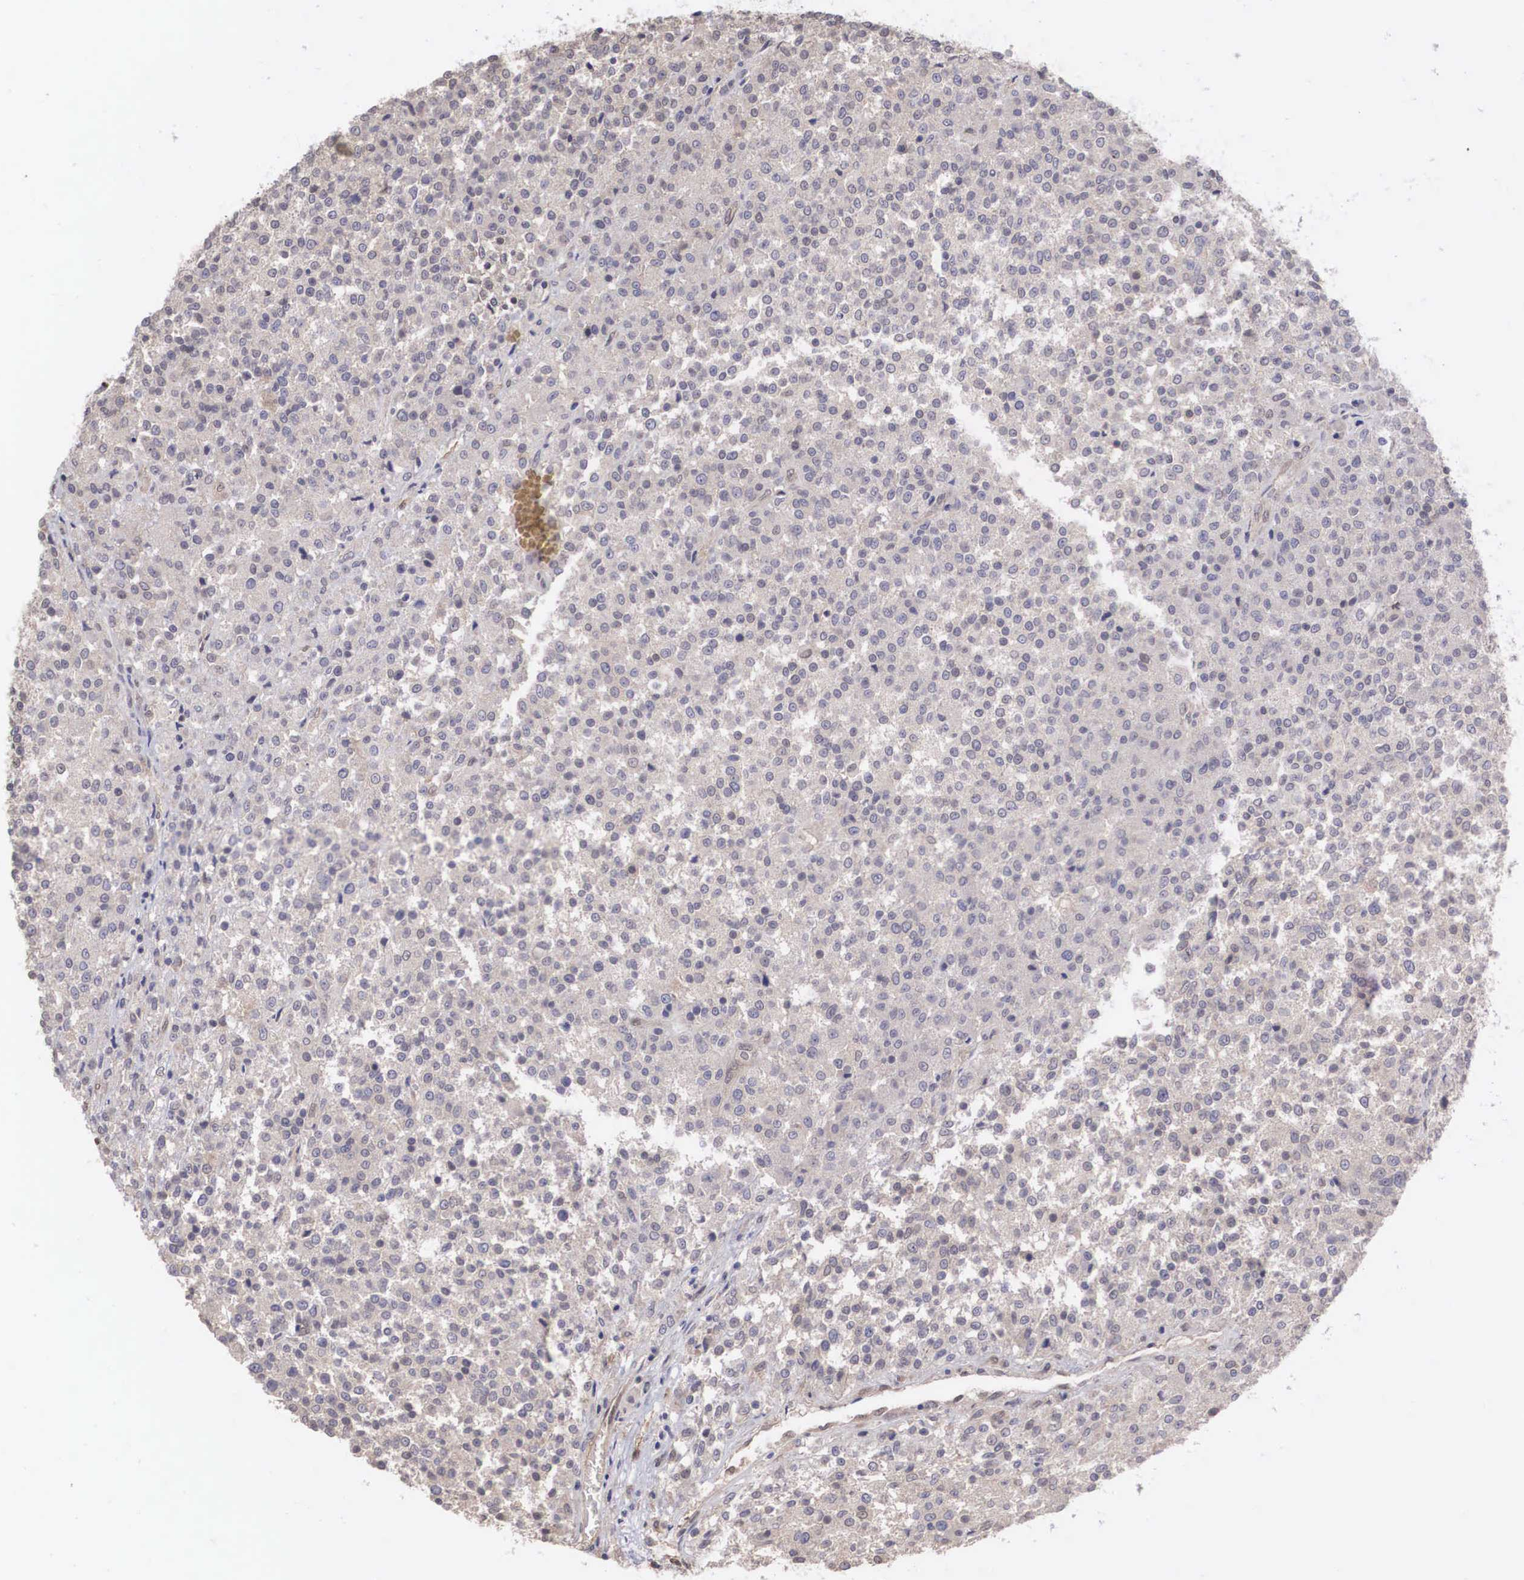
{"staining": {"intensity": "negative", "quantity": "none", "location": "none"}, "tissue": "testis cancer", "cell_type": "Tumor cells", "image_type": "cancer", "snomed": [{"axis": "morphology", "description": "Seminoma, NOS"}, {"axis": "topography", "description": "Testis"}], "caption": "DAB (3,3'-diaminobenzidine) immunohistochemical staining of human seminoma (testis) shows no significant expression in tumor cells. (Immunohistochemistry (ihc), brightfield microscopy, high magnification).", "gene": "DNAJB7", "patient": {"sex": "male", "age": 59}}